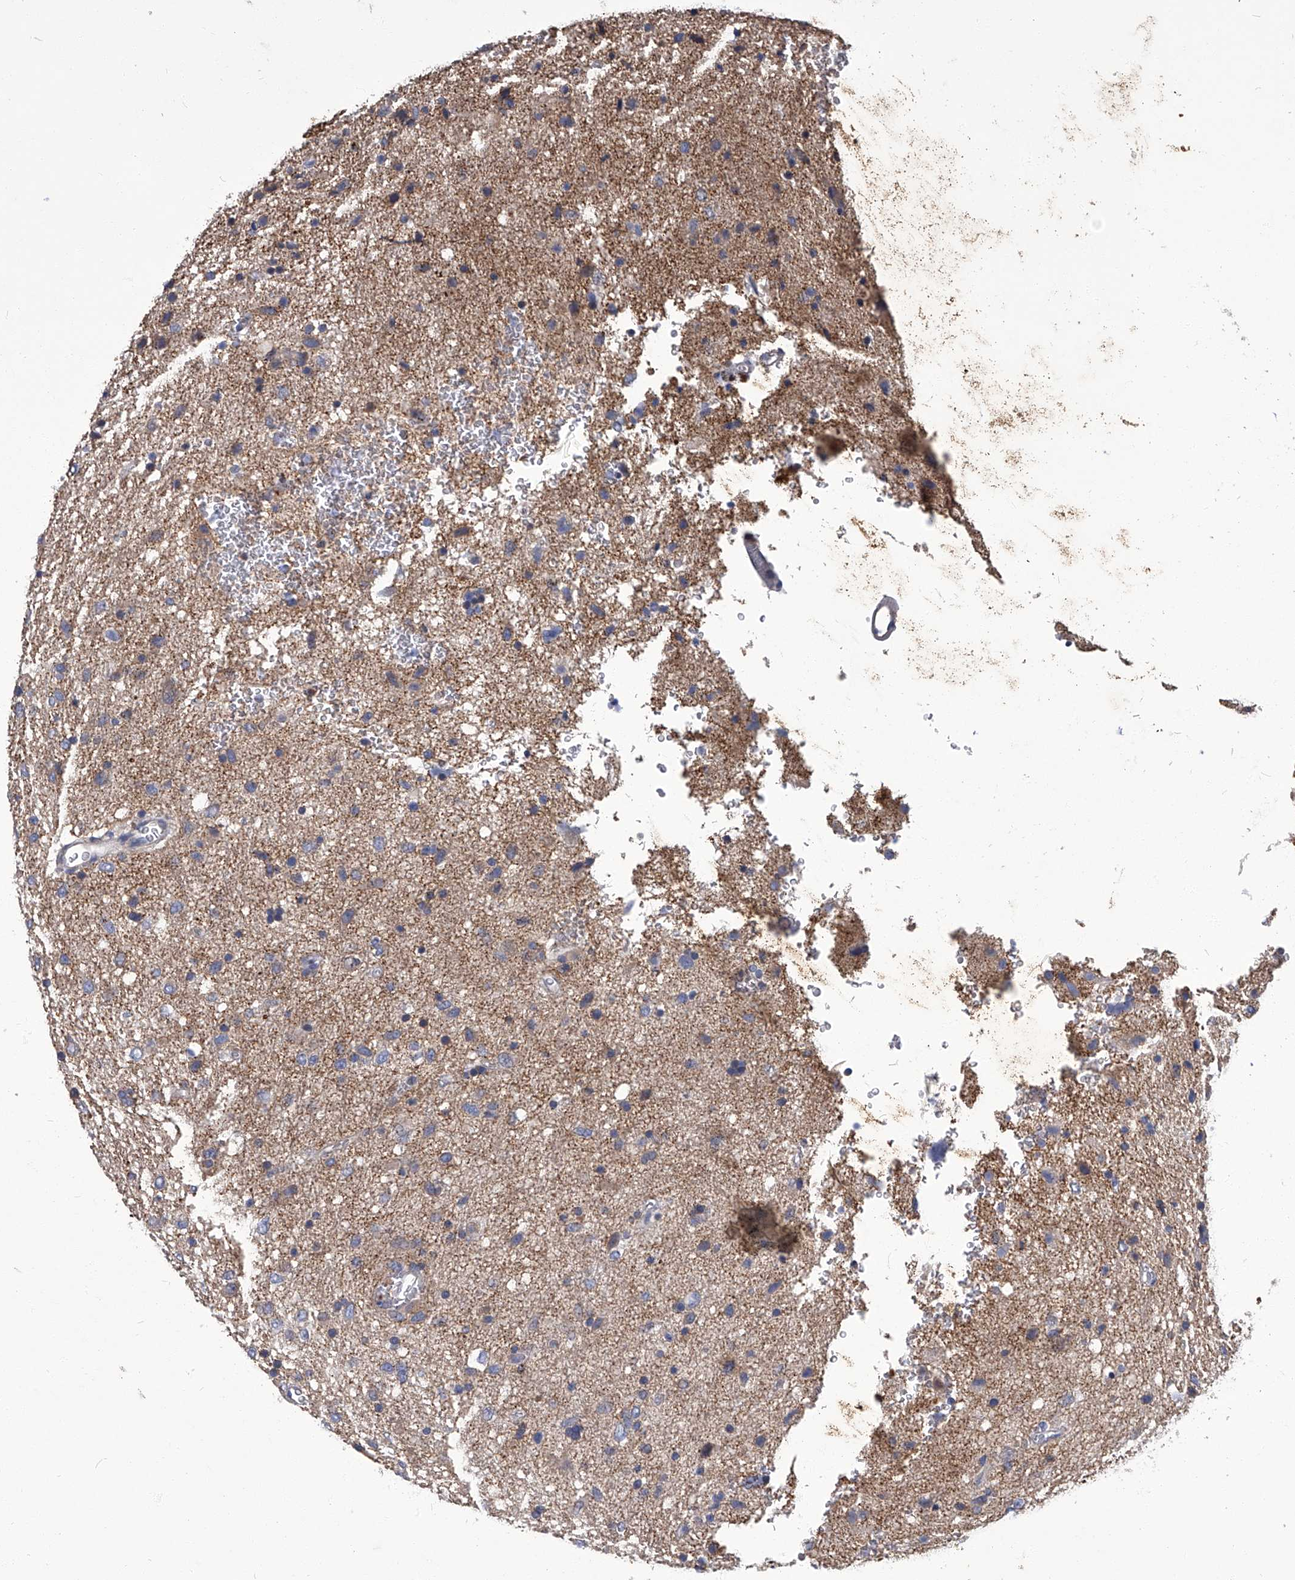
{"staining": {"intensity": "weak", "quantity": "25%-75%", "location": "cytoplasmic/membranous"}, "tissue": "glioma", "cell_type": "Tumor cells", "image_type": "cancer", "snomed": [{"axis": "morphology", "description": "Glioma, malignant, Low grade"}, {"axis": "topography", "description": "Brain"}], "caption": "IHC of glioma shows low levels of weak cytoplasmic/membranous expression in approximately 25%-75% of tumor cells.", "gene": "TGFBR1", "patient": {"sex": "male", "age": 77}}